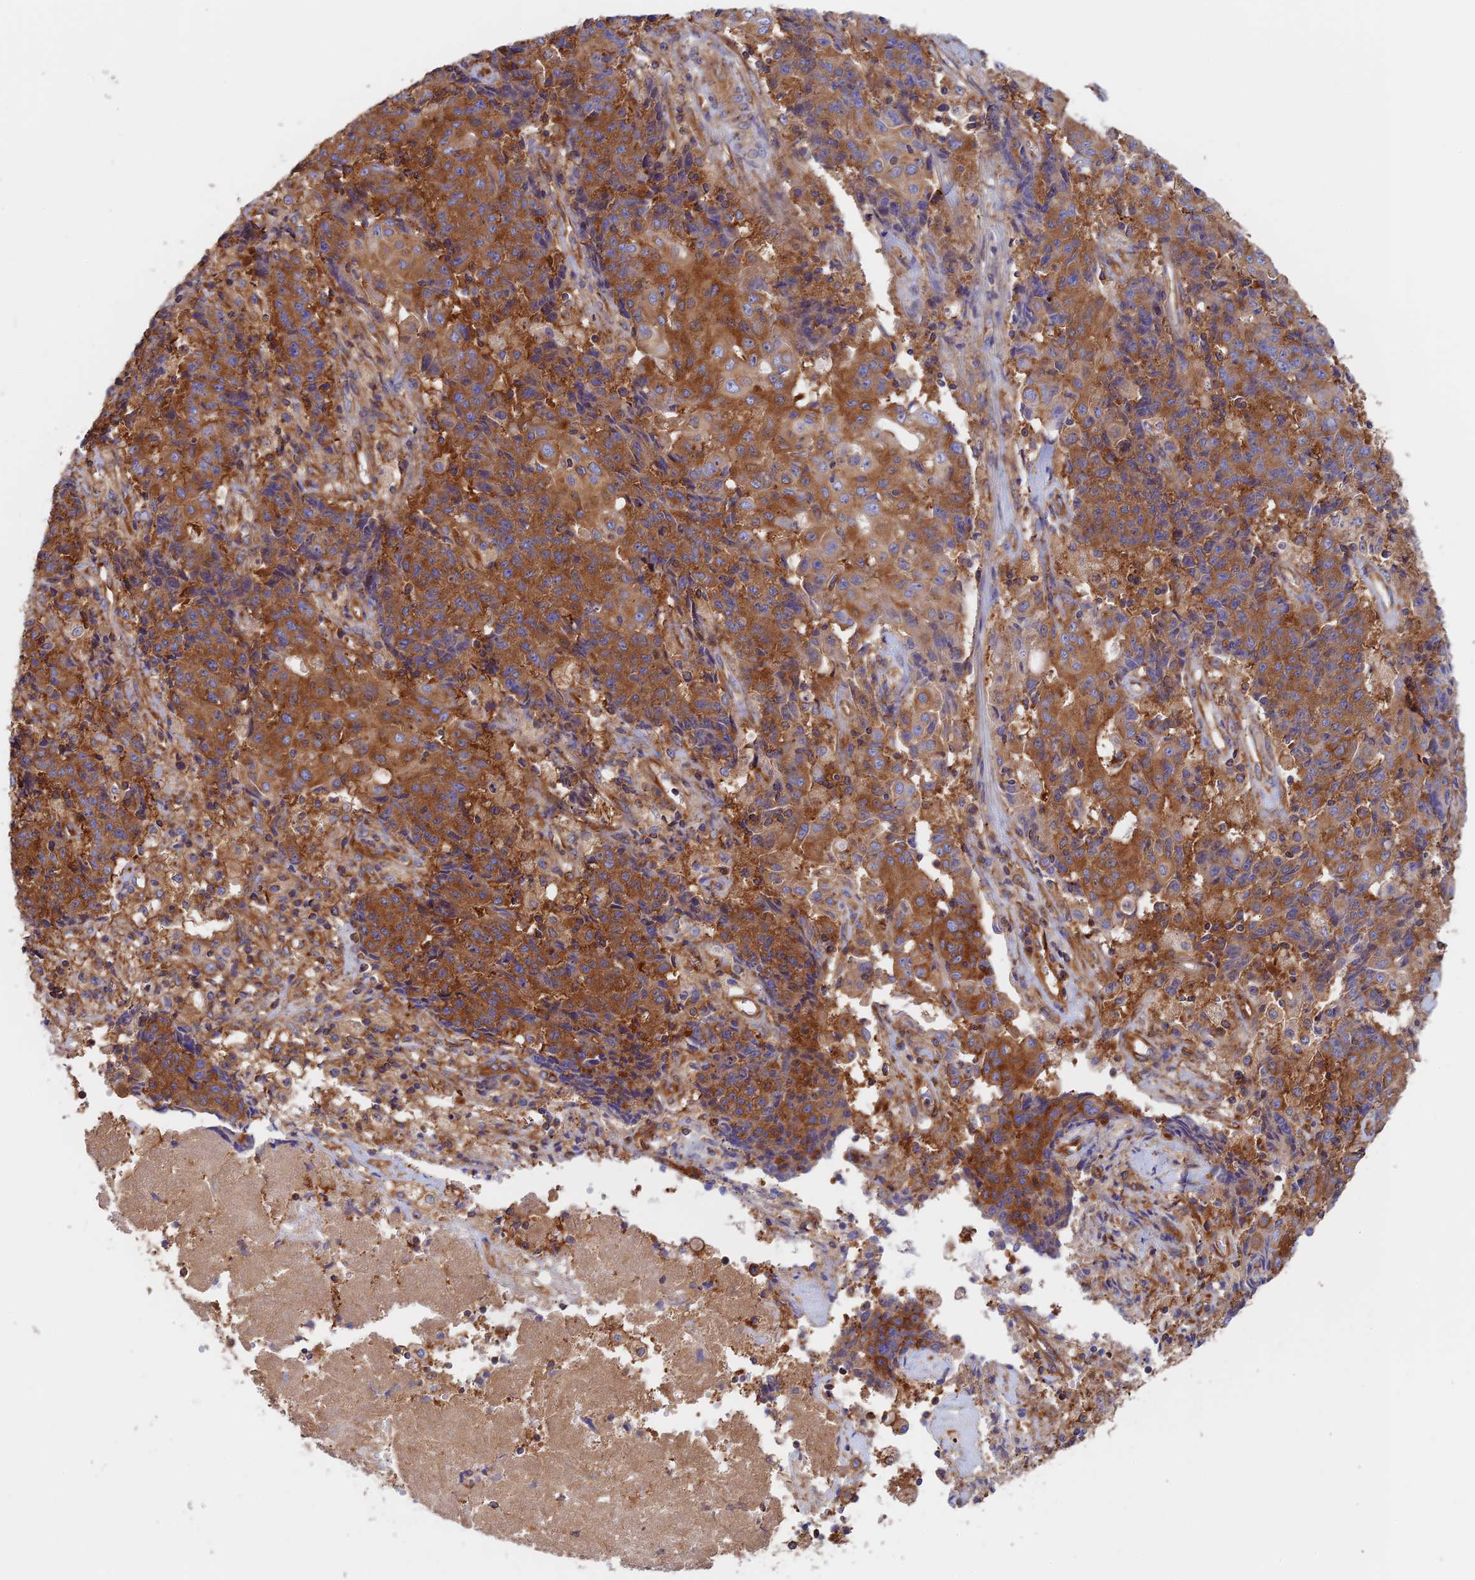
{"staining": {"intensity": "strong", "quantity": ">75%", "location": "cytoplasmic/membranous"}, "tissue": "ovarian cancer", "cell_type": "Tumor cells", "image_type": "cancer", "snomed": [{"axis": "morphology", "description": "Carcinoma, endometroid"}, {"axis": "topography", "description": "Ovary"}], "caption": "Immunohistochemistry (DAB (3,3'-diaminobenzidine)) staining of ovarian cancer demonstrates strong cytoplasmic/membranous protein staining in approximately >75% of tumor cells. (DAB IHC with brightfield microscopy, high magnification).", "gene": "DCTN2", "patient": {"sex": "female", "age": 42}}